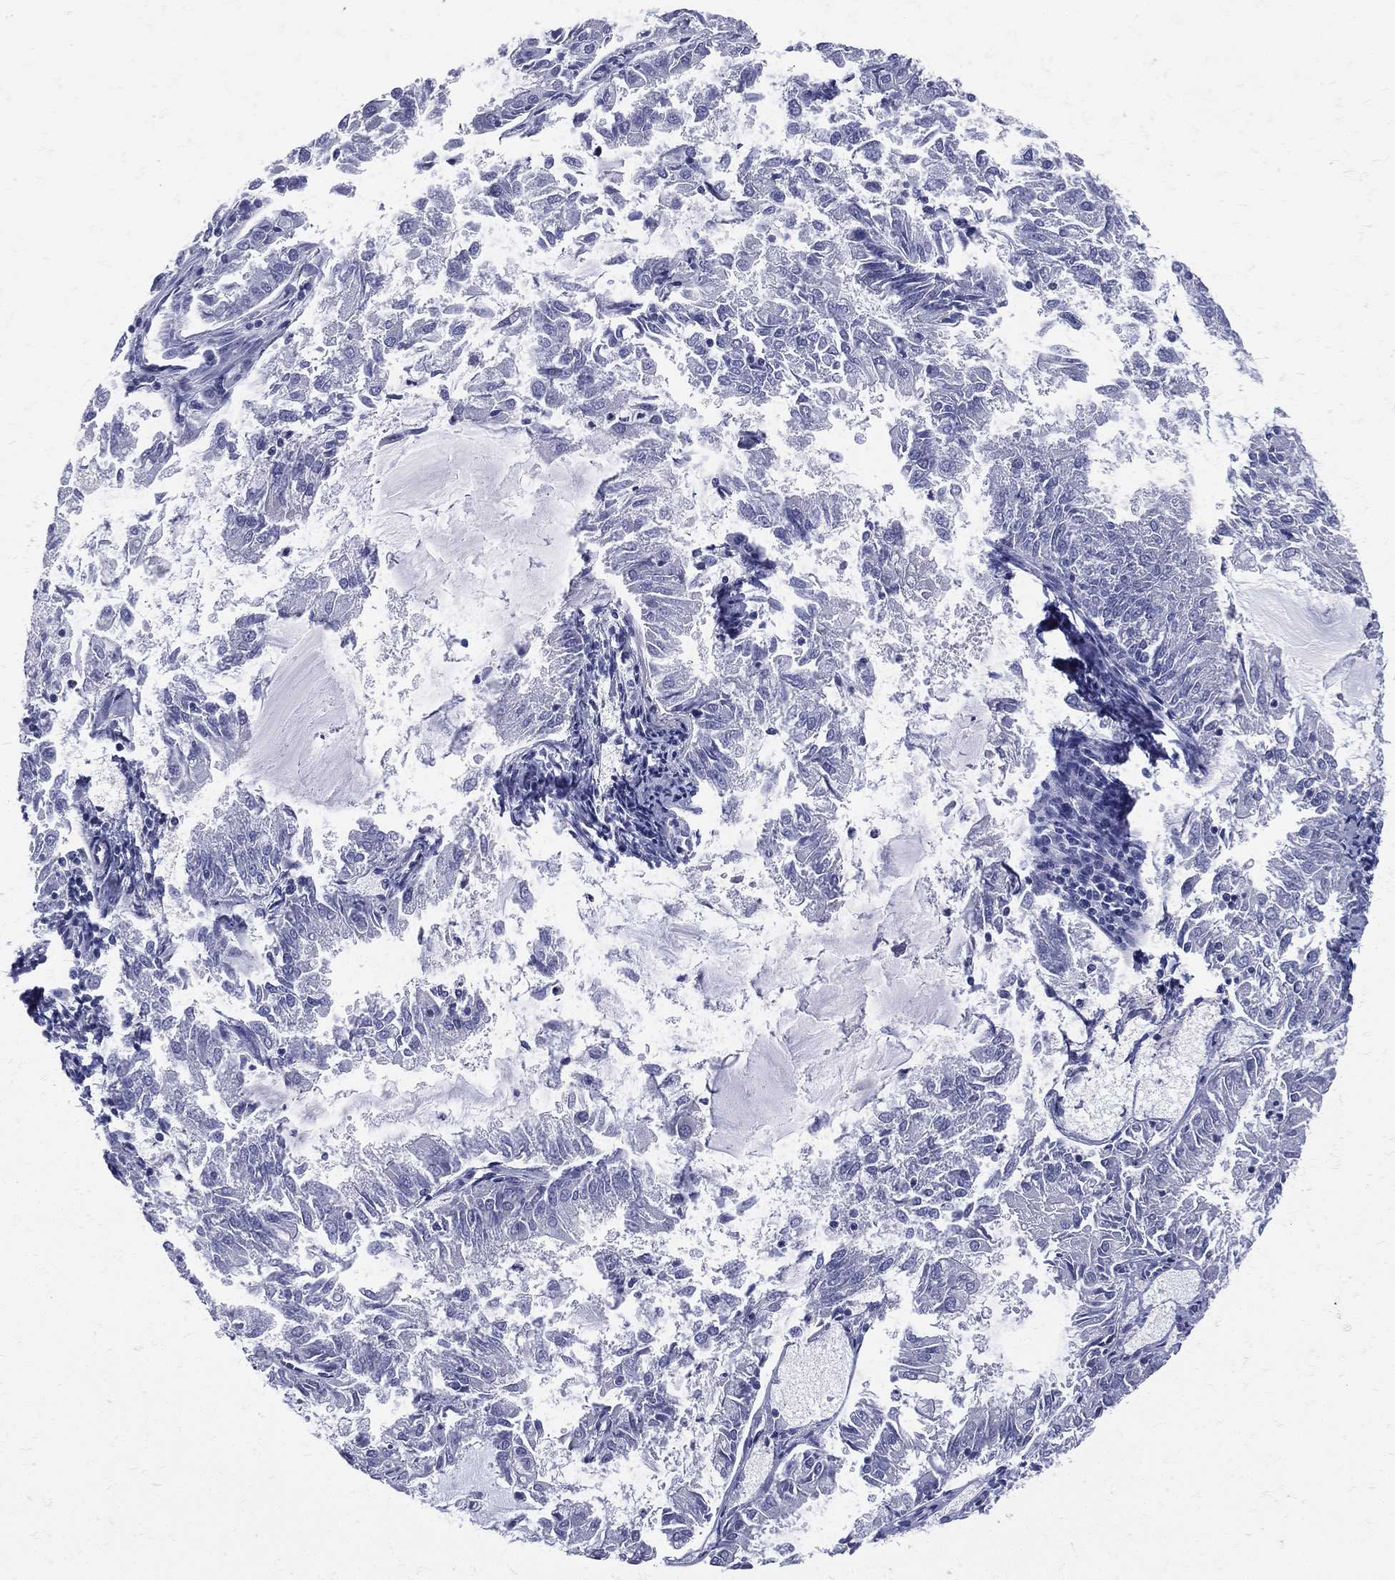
{"staining": {"intensity": "negative", "quantity": "none", "location": "none"}, "tissue": "endometrial cancer", "cell_type": "Tumor cells", "image_type": "cancer", "snomed": [{"axis": "morphology", "description": "Adenocarcinoma, NOS"}, {"axis": "topography", "description": "Endometrium"}], "caption": "Immunohistochemical staining of endometrial cancer (adenocarcinoma) reveals no significant staining in tumor cells. (DAB IHC with hematoxylin counter stain).", "gene": "ETNPPL", "patient": {"sex": "female", "age": 57}}